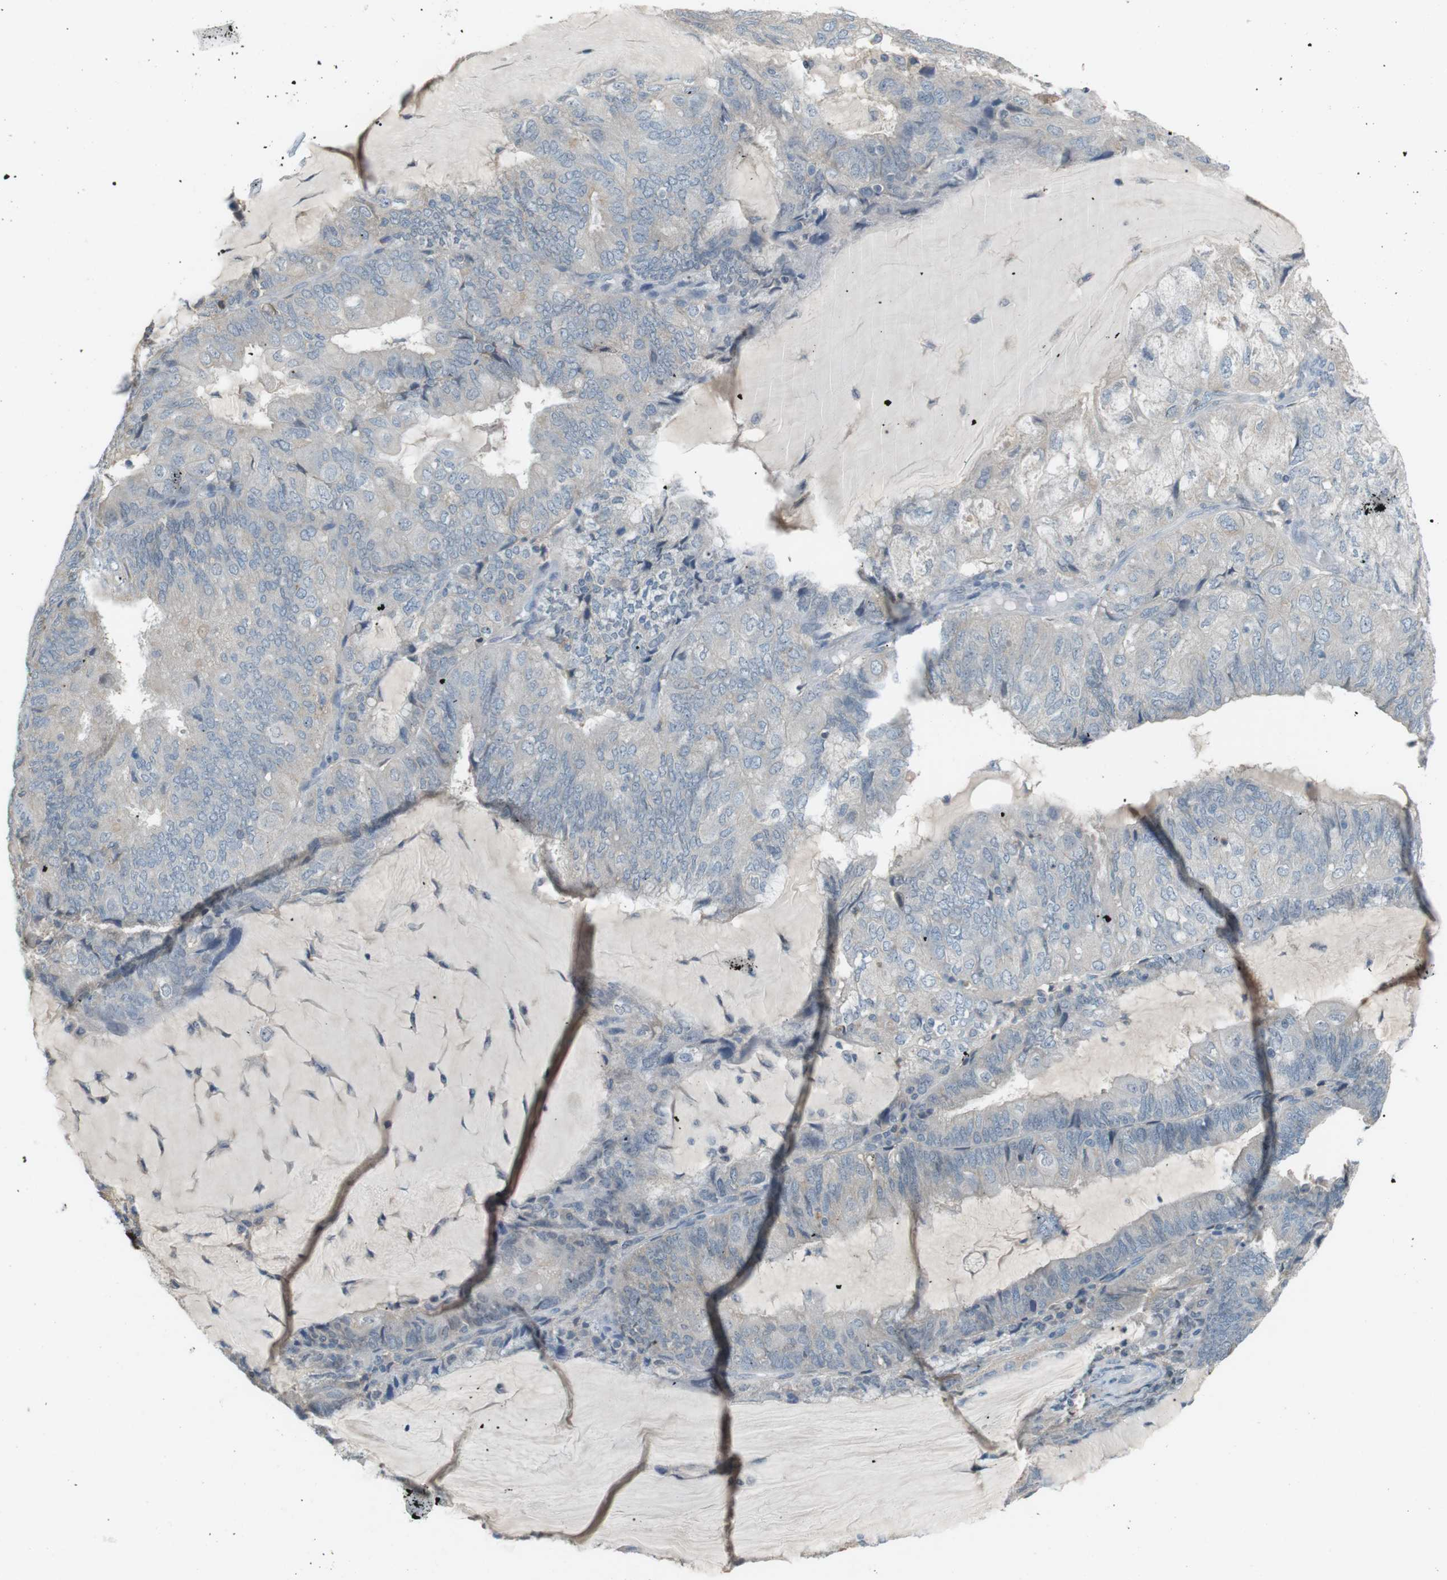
{"staining": {"intensity": "negative", "quantity": "none", "location": "none"}, "tissue": "endometrial cancer", "cell_type": "Tumor cells", "image_type": "cancer", "snomed": [{"axis": "morphology", "description": "Adenocarcinoma, NOS"}, {"axis": "topography", "description": "Endometrium"}], "caption": "A photomicrograph of endometrial cancer (adenocarcinoma) stained for a protein exhibits no brown staining in tumor cells. (DAB IHC, high magnification).", "gene": "RTN3", "patient": {"sex": "female", "age": 81}}